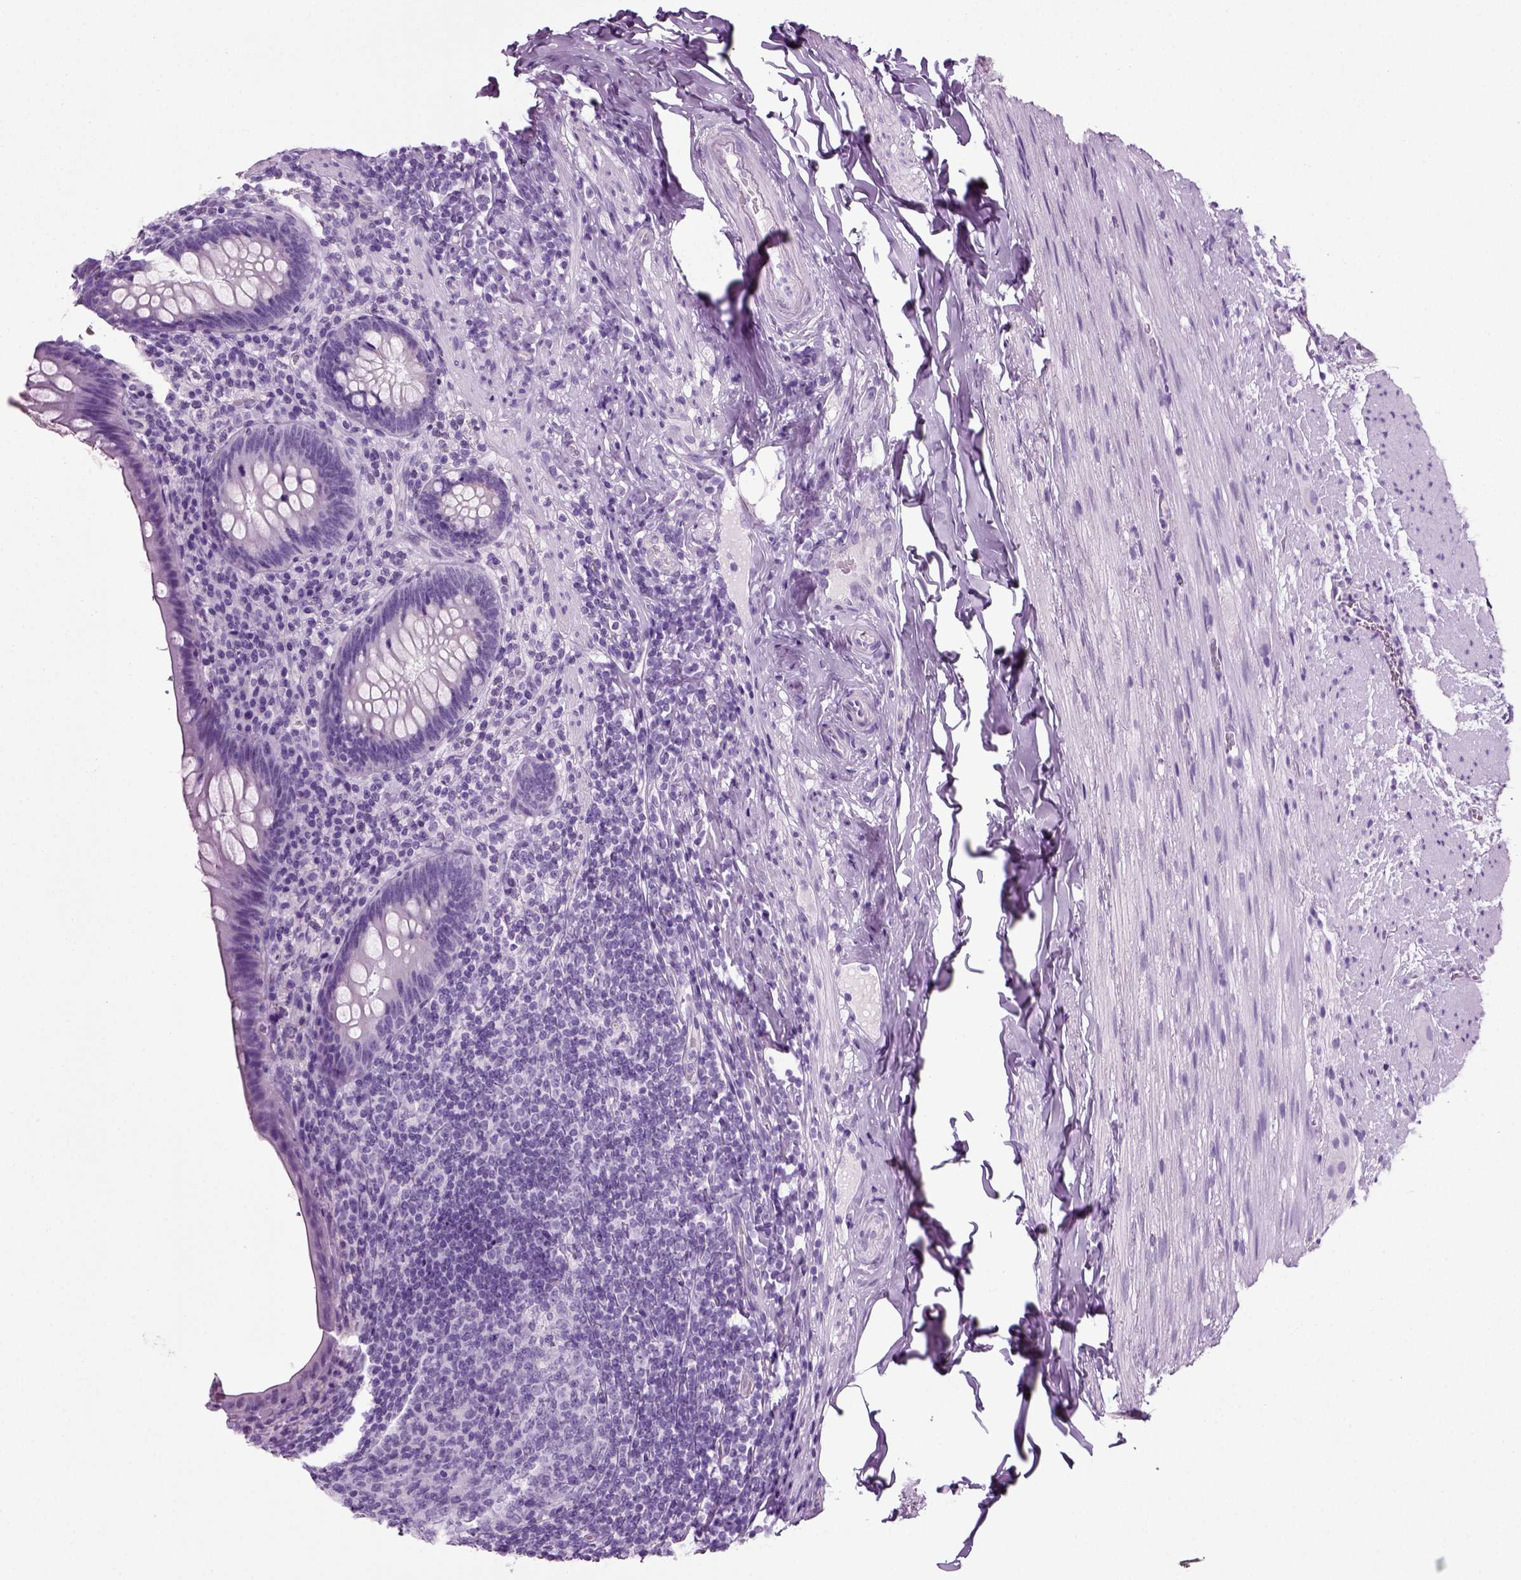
{"staining": {"intensity": "negative", "quantity": "none", "location": "none"}, "tissue": "appendix", "cell_type": "Glandular cells", "image_type": "normal", "snomed": [{"axis": "morphology", "description": "Normal tissue, NOS"}, {"axis": "topography", "description": "Appendix"}], "caption": "An immunohistochemistry (IHC) image of normal appendix is shown. There is no staining in glandular cells of appendix. Nuclei are stained in blue.", "gene": "CD109", "patient": {"sex": "male", "age": 47}}